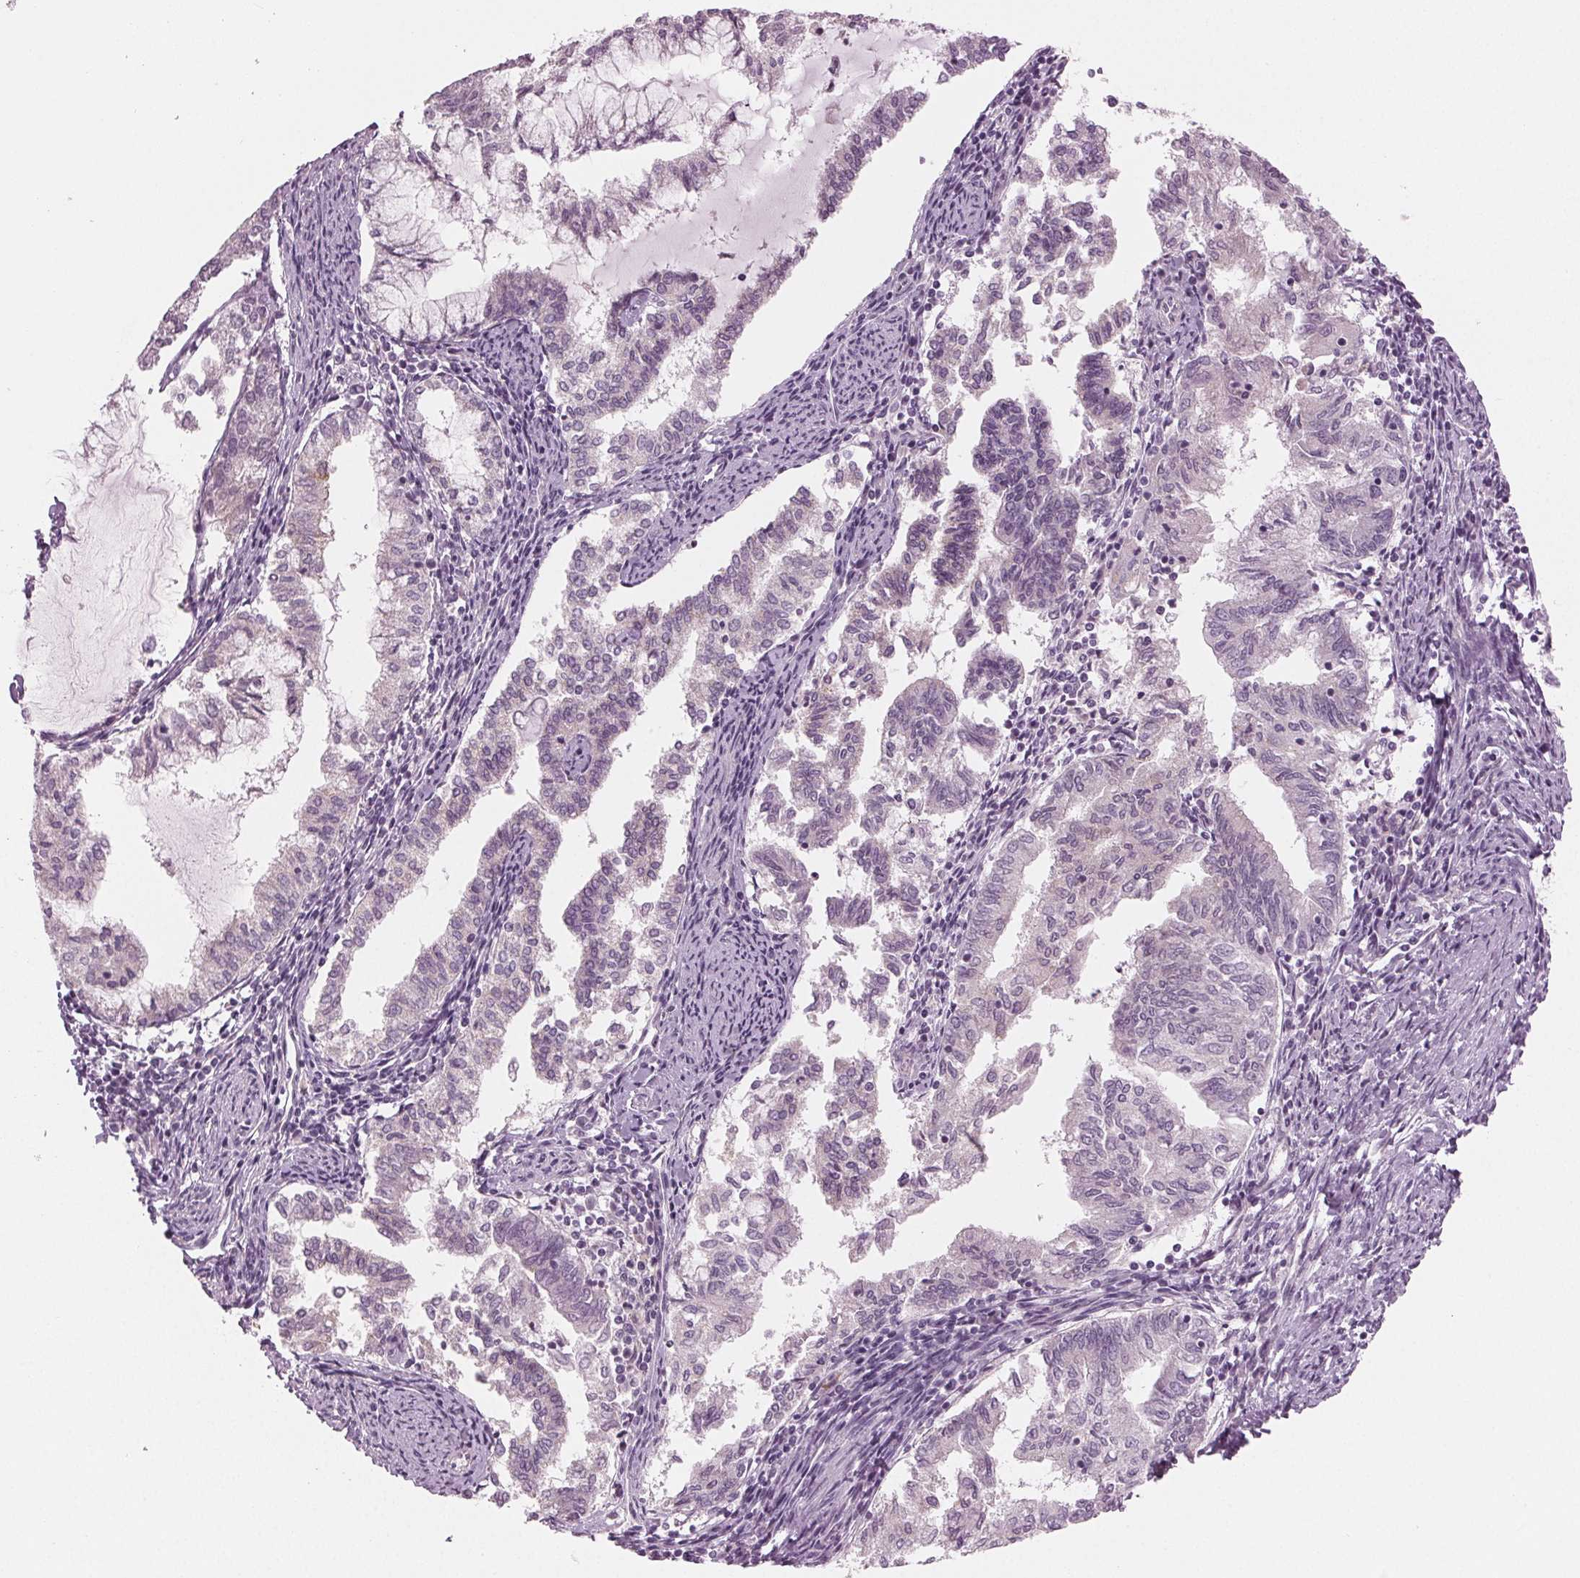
{"staining": {"intensity": "negative", "quantity": "none", "location": "none"}, "tissue": "endometrial cancer", "cell_type": "Tumor cells", "image_type": "cancer", "snomed": [{"axis": "morphology", "description": "Adenocarcinoma, NOS"}, {"axis": "topography", "description": "Endometrium"}], "caption": "This is an IHC micrograph of human adenocarcinoma (endometrial). There is no positivity in tumor cells.", "gene": "PRAP1", "patient": {"sex": "female", "age": 79}}